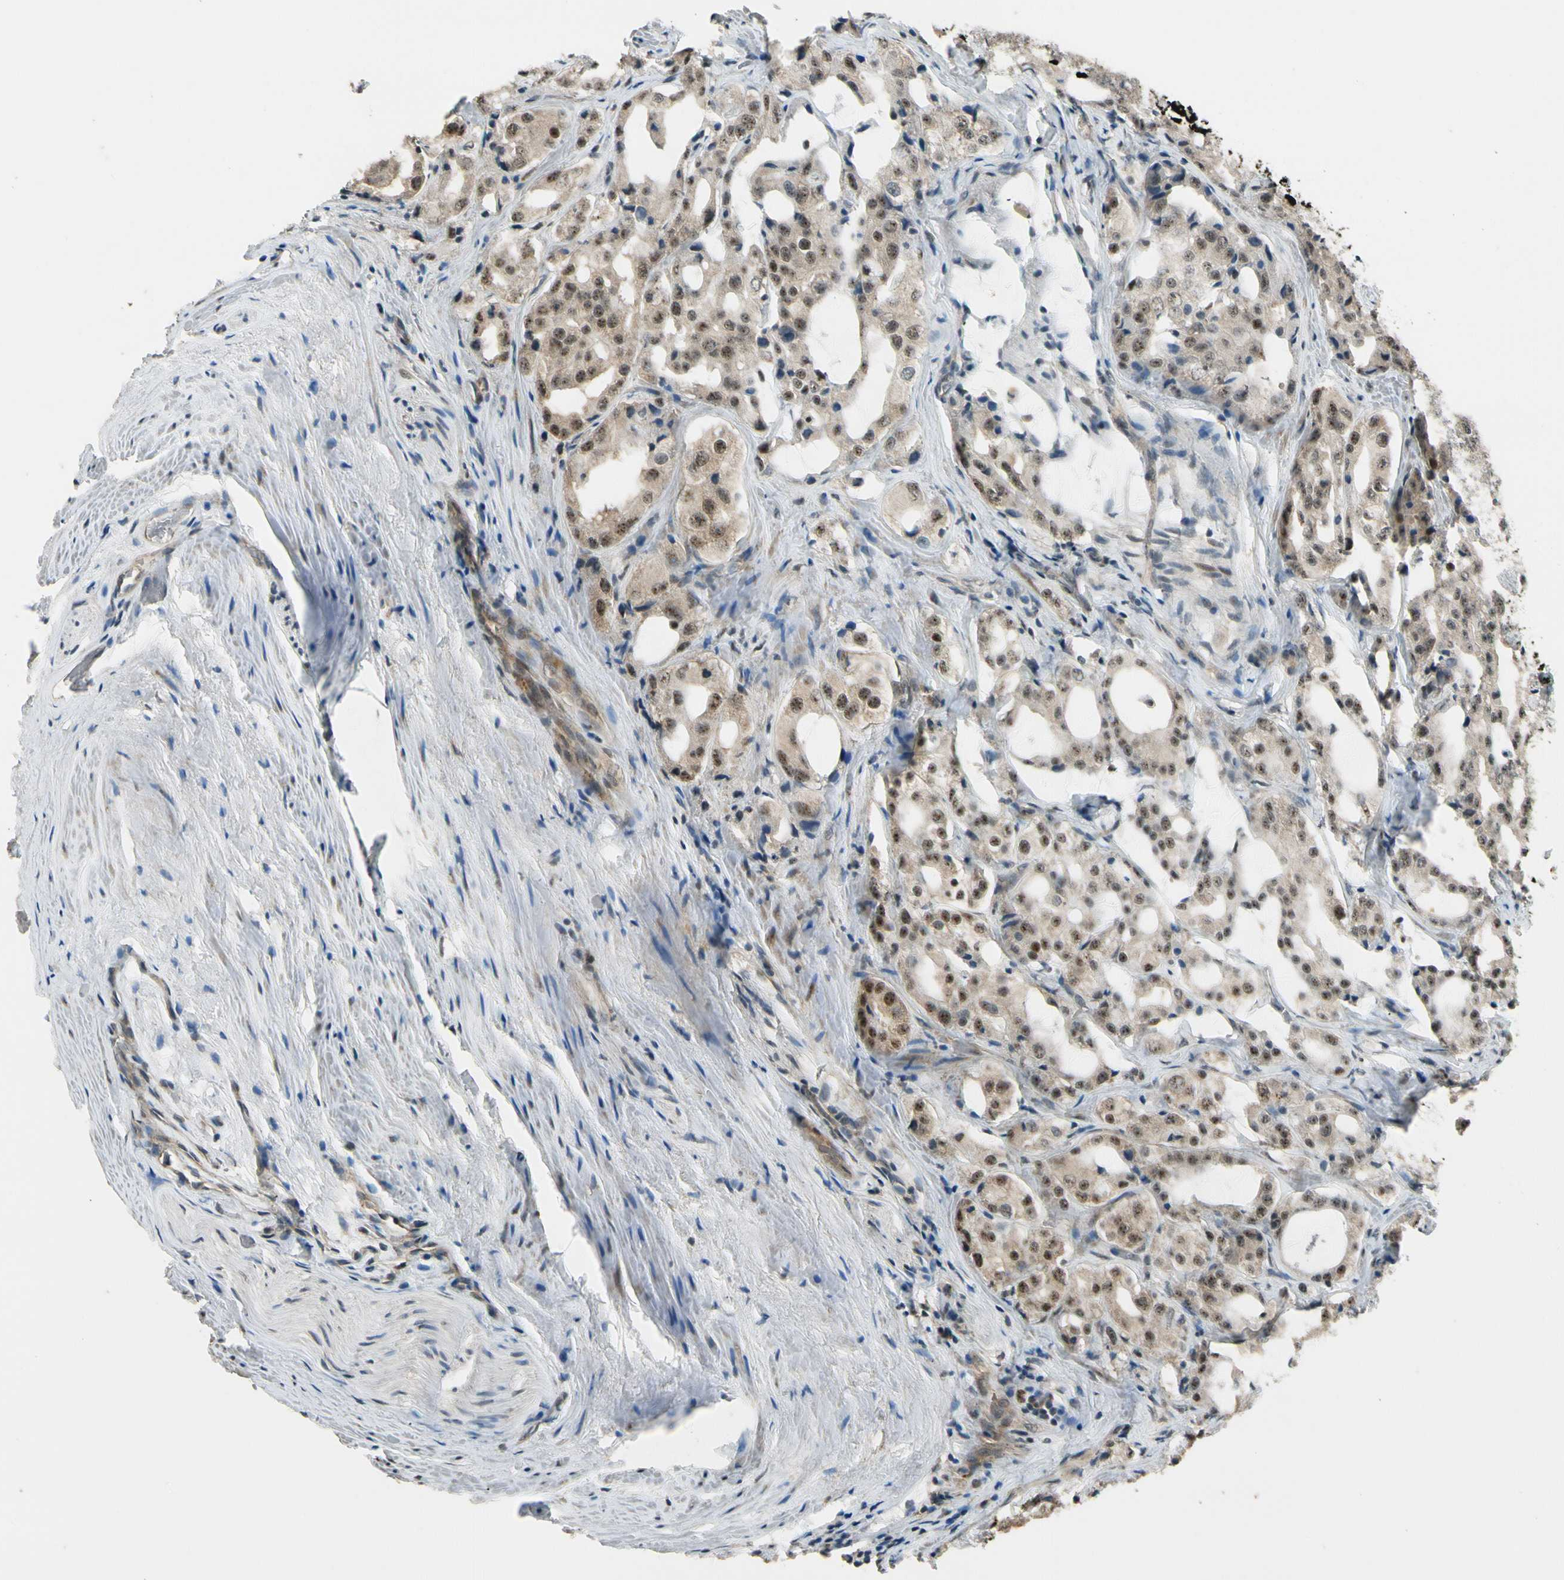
{"staining": {"intensity": "moderate", "quantity": ">75%", "location": "cytoplasmic/membranous,nuclear"}, "tissue": "prostate cancer", "cell_type": "Tumor cells", "image_type": "cancer", "snomed": [{"axis": "morphology", "description": "Adenocarcinoma, High grade"}, {"axis": "topography", "description": "Prostate"}], "caption": "Tumor cells display medium levels of moderate cytoplasmic/membranous and nuclear staining in about >75% of cells in human high-grade adenocarcinoma (prostate).", "gene": "MCPH1", "patient": {"sex": "male", "age": 73}}